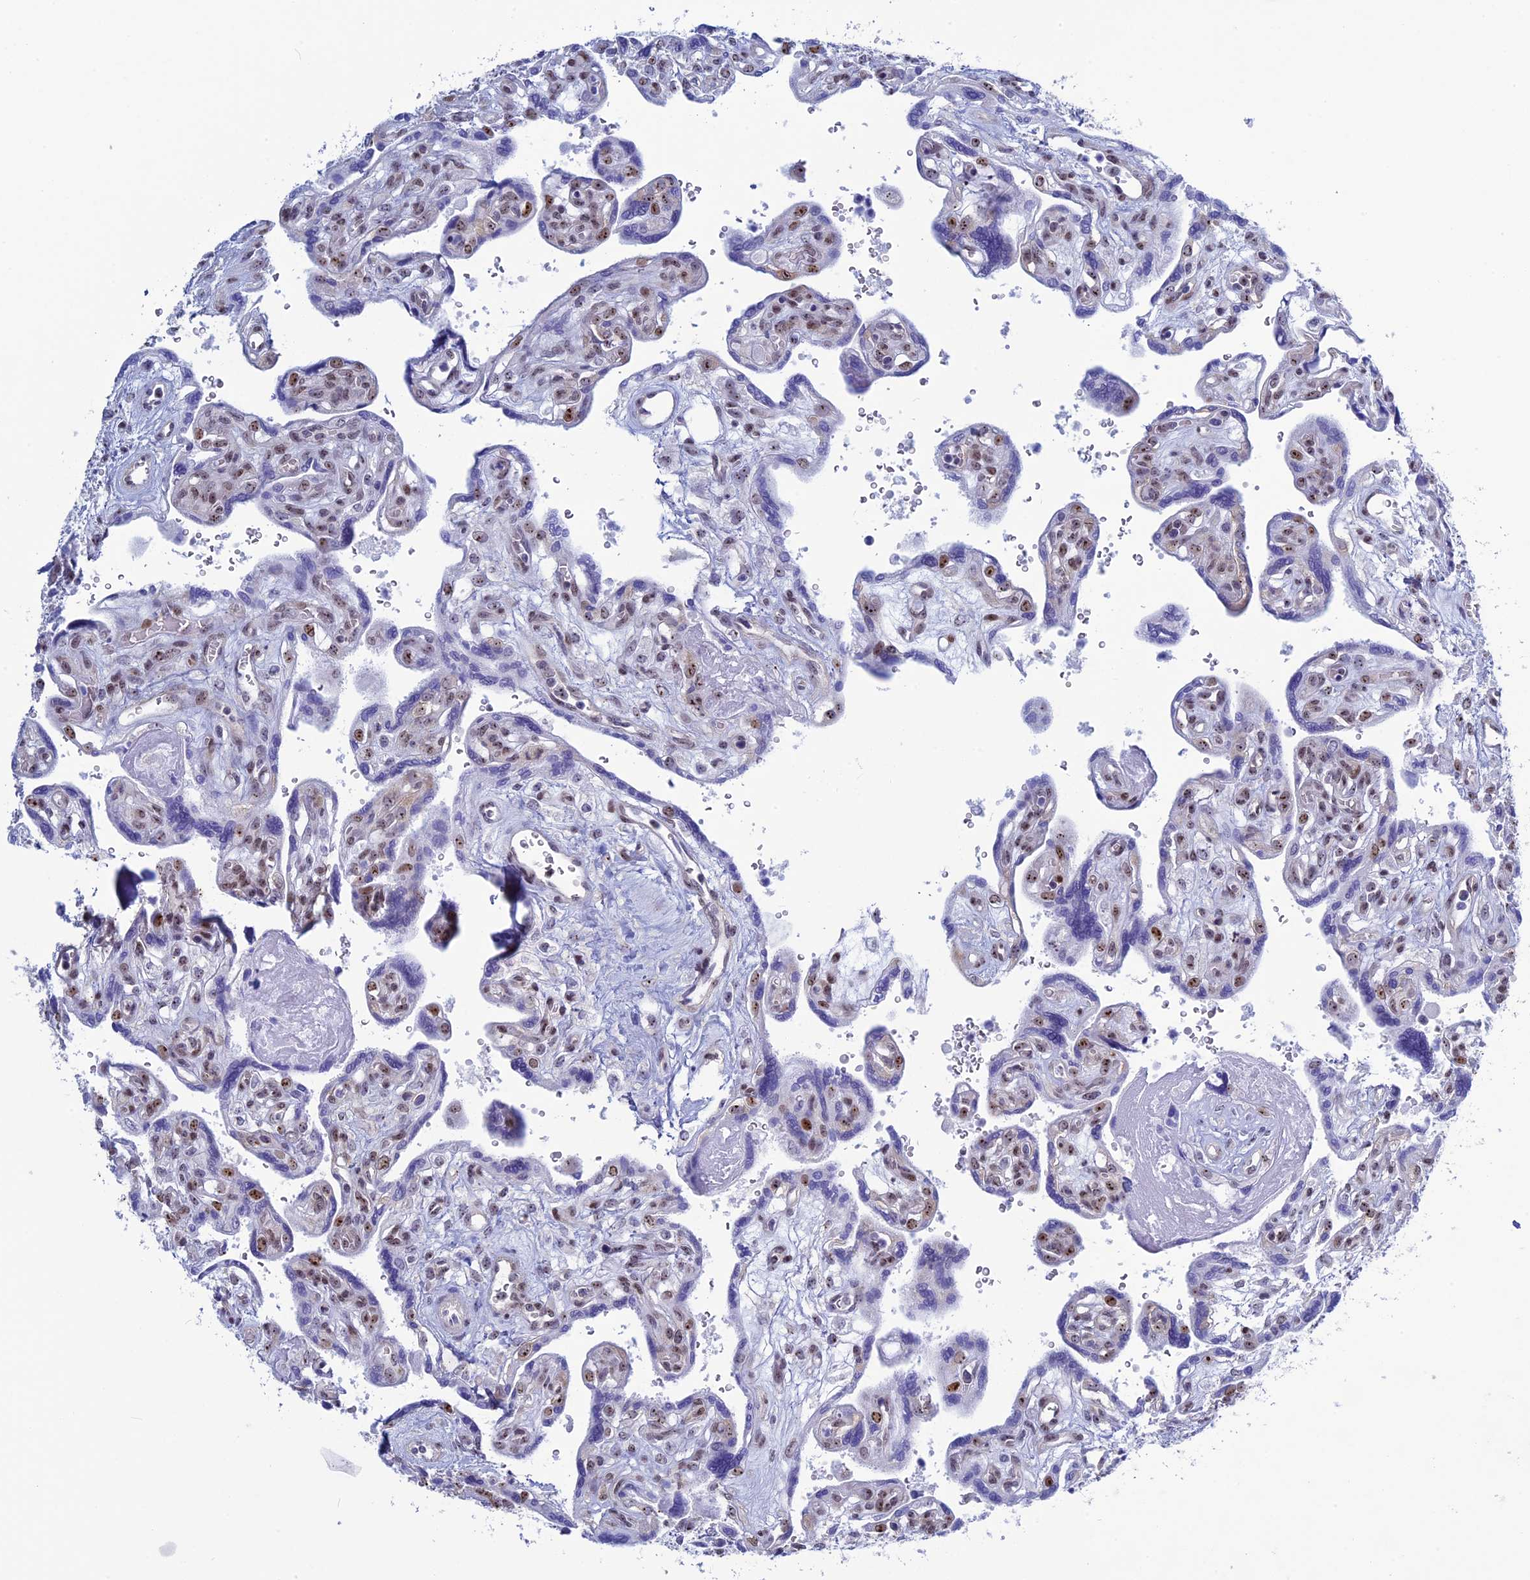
{"staining": {"intensity": "moderate", "quantity": "<25%", "location": "nuclear"}, "tissue": "placenta", "cell_type": "Decidual cells", "image_type": "normal", "snomed": [{"axis": "morphology", "description": "Normal tissue, NOS"}, {"axis": "topography", "description": "Placenta"}], "caption": "Placenta stained for a protein (brown) shows moderate nuclear positive staining in approximately <25% of decidual cells.", "gene": "CCDC86", "patient": {"sex": "female", "age": 39}}